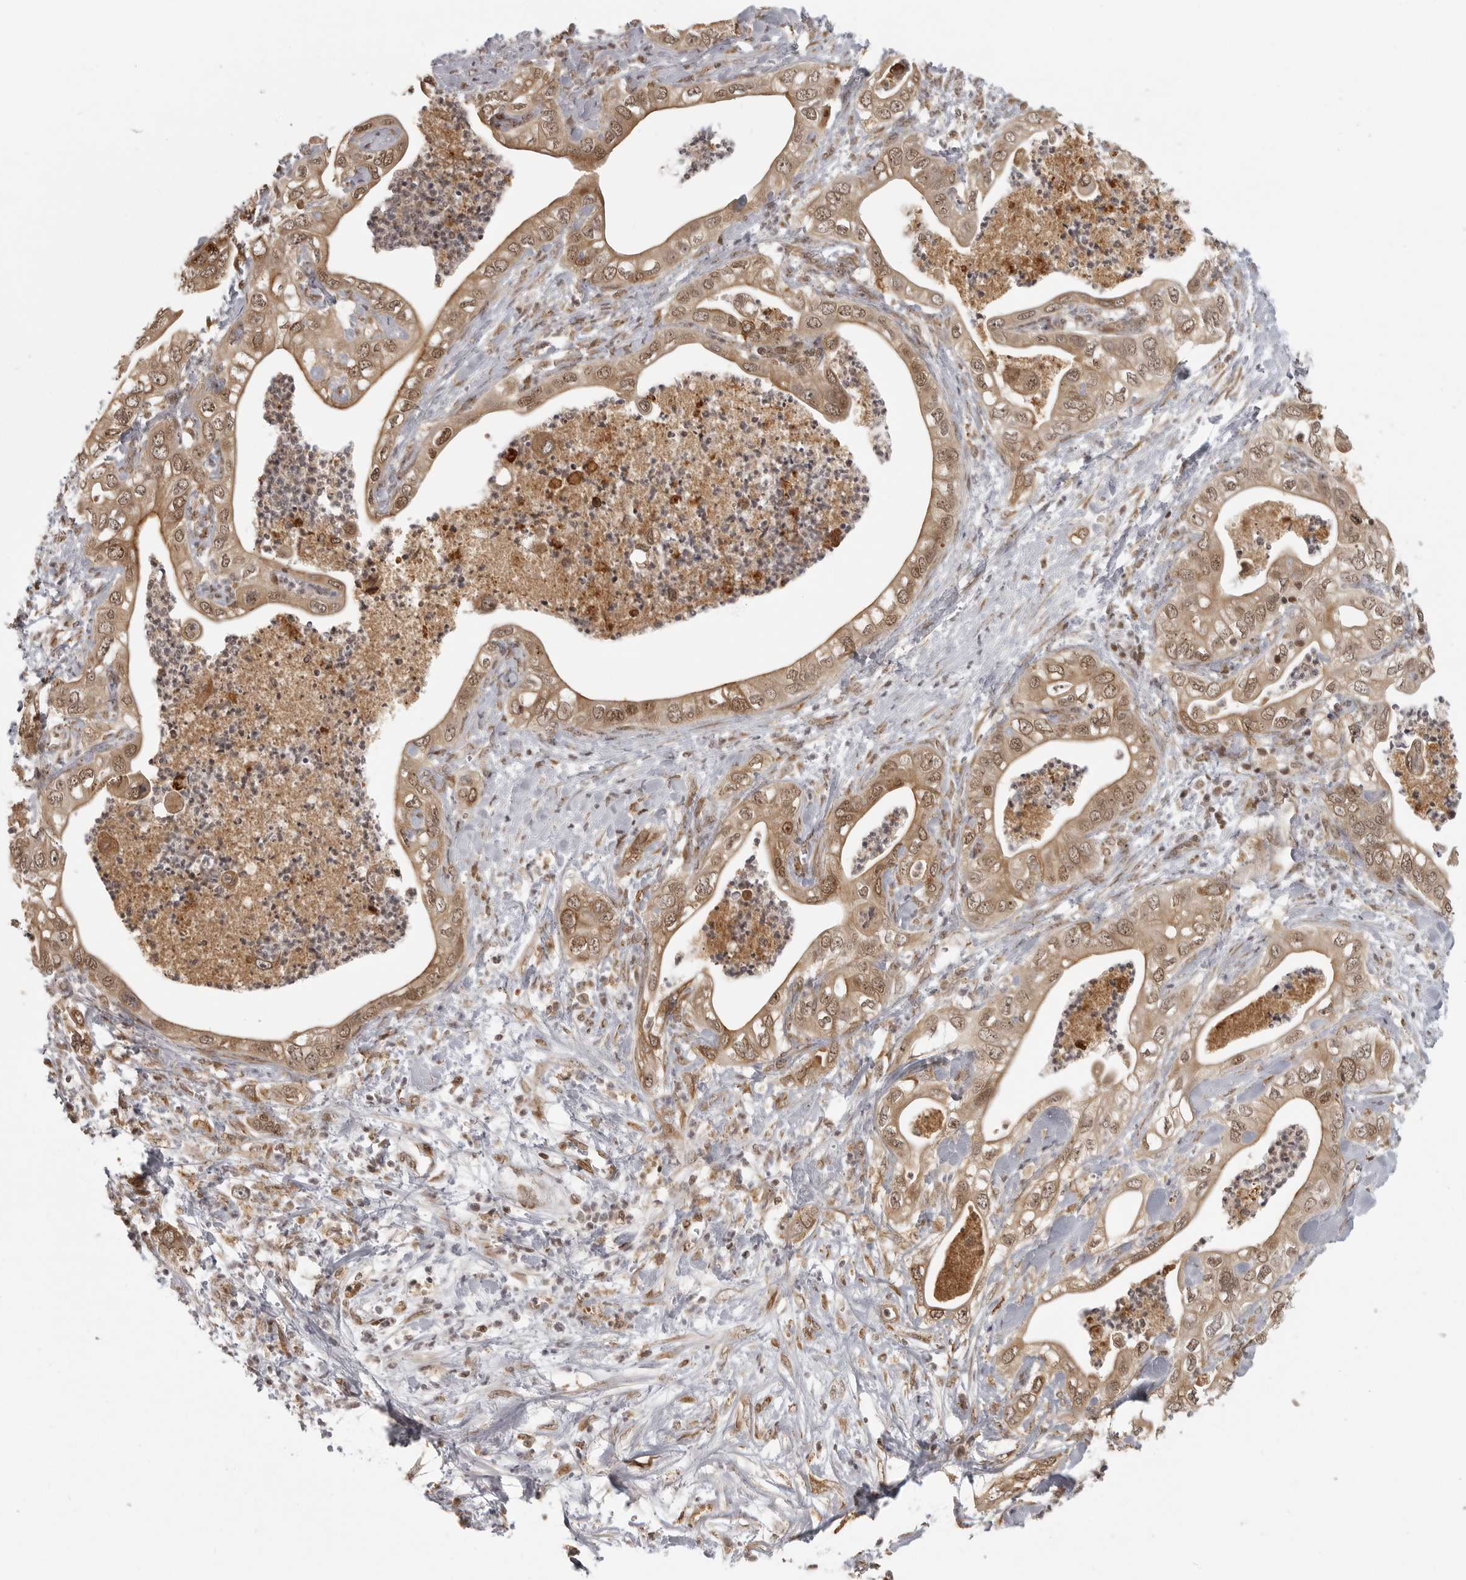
{"staining": {"intensity": "moderate", "quantity": ">75%", "location": "cytoplasmic/membranous,nuclear"}, "tissue": "pancreatic cancer", "cell_type": "Tumor cells", "image_type": "cancer", "snomed": [{"axis": "morphology", "description": "Adenocarcinoma, NOS"}, {"axis": "topography", "description": "Pancreas"}], "caption": "IHC staining of pancreatic adenocarcinoma, which displays medium levels of moderate cytoplasmic/membranous and nuclear expression in about >75% of tumor cells indicating moderate cytoplasmic/membranous and nuclear protein expression. The staining was performed using DAB (brown) for protein detection and nuclei were counterstained in hematoxylin (blue).", "gene": "ISG20L2", "patient": {"sex": "female", "age": 78}}